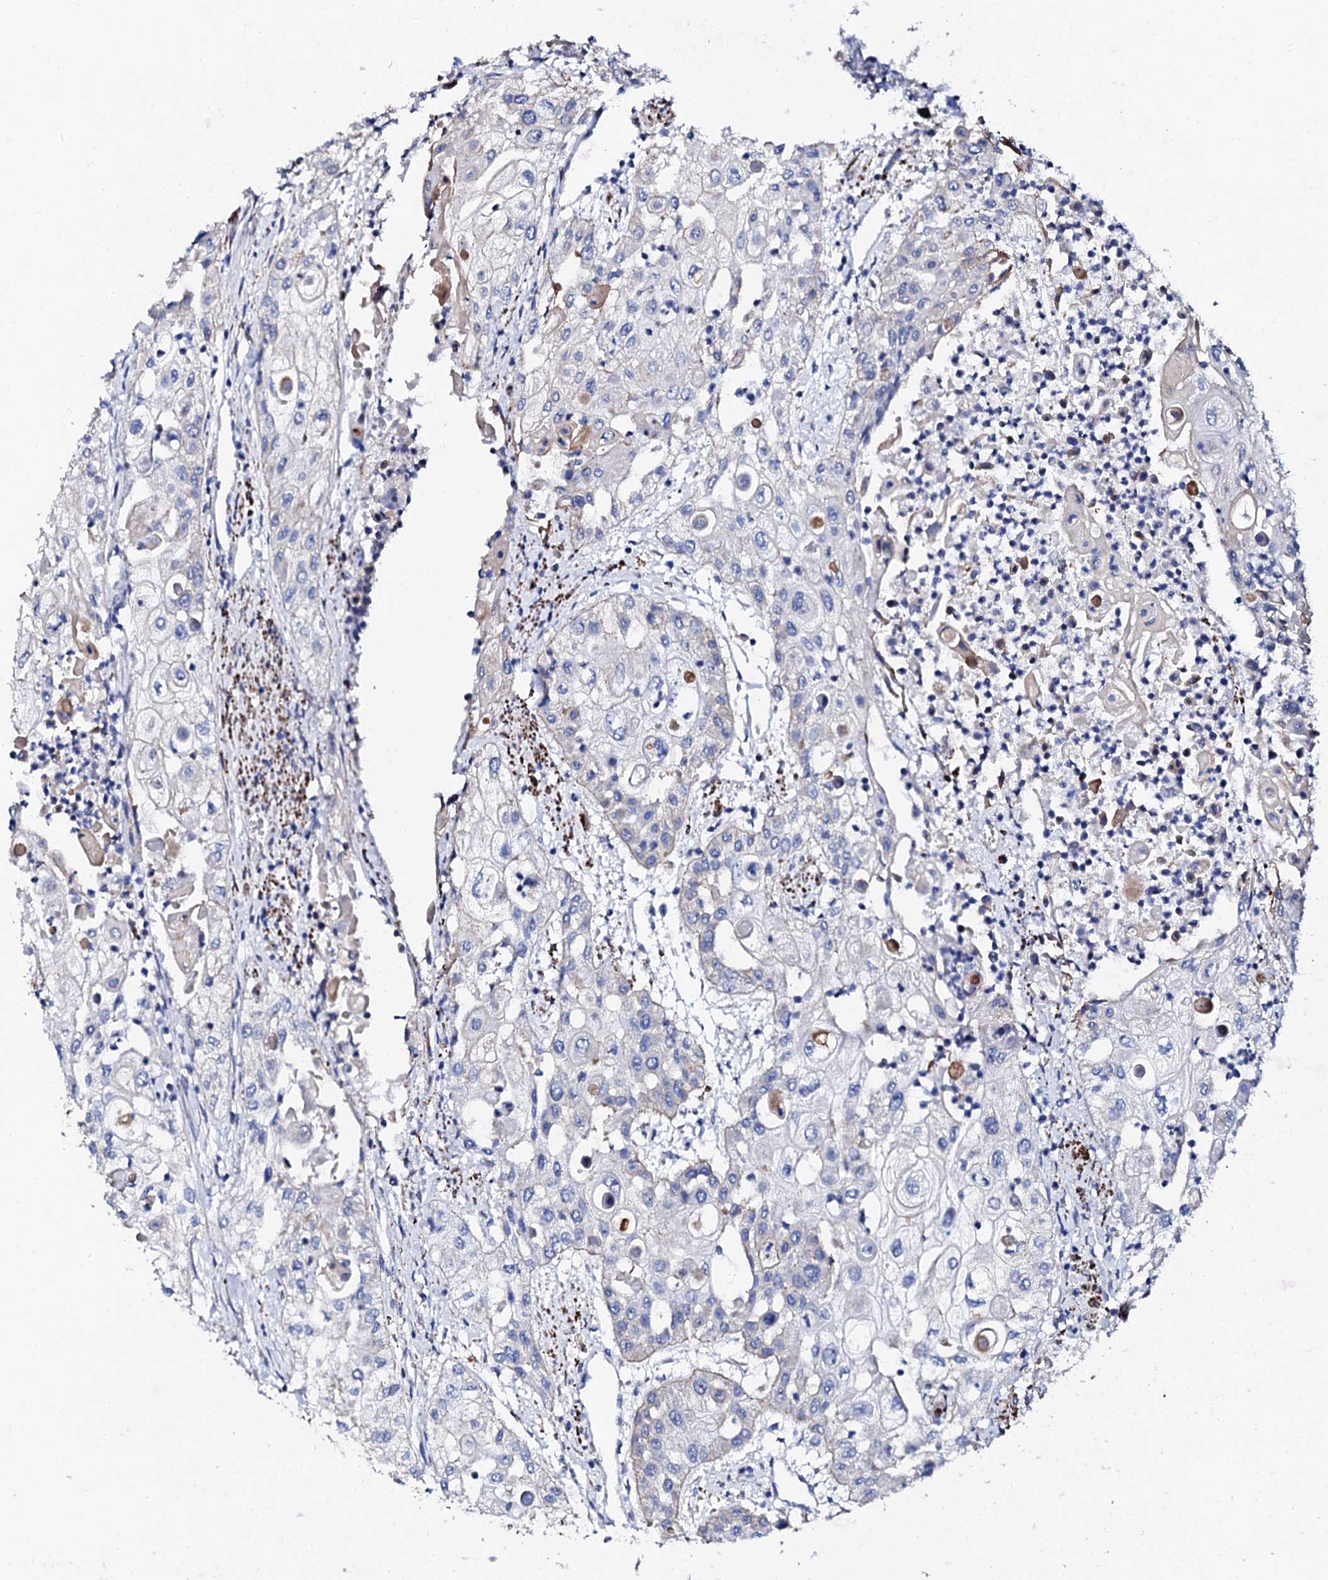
{"staining": {"intensity": "negative", "quantity": "none", "location": "none"}, "tissue": "urothelial cancer", "cell_type": "Tumor cells", "image_type": "cancer", "snomed": [{"axis": "morphology", "description": "Urothelial carcinoma, High grade"}, {"axis": "topography", "description": "Urinary bladder"}], "caption": "Immunohistochemical staining of urothelial carcinoma (high-grade) shows no significant positivity in tumor cells.", "gene": "KLHL32", "patient": {"sex": "female", "age": 79}}